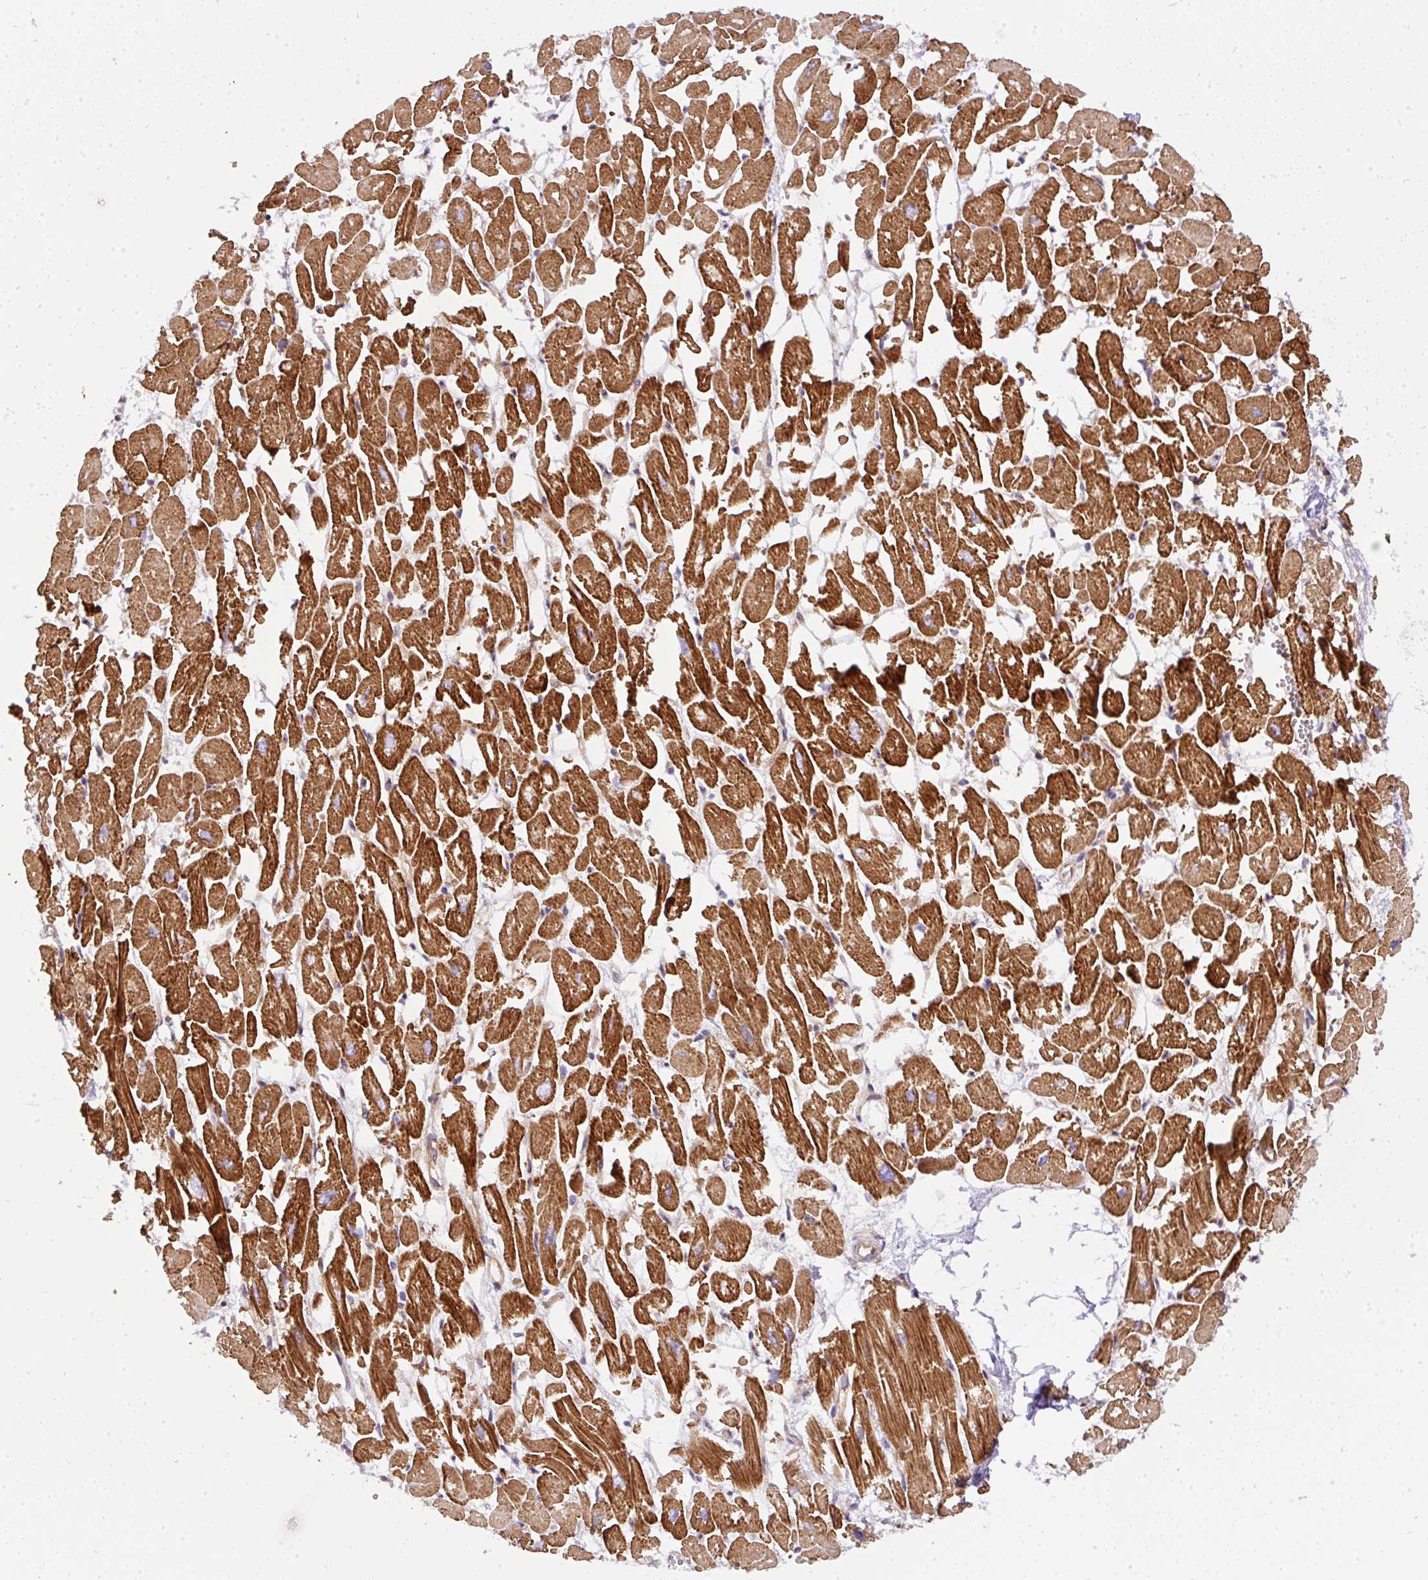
{"staining": {"intensity": "strong", "quantity": "25%-75%", "location": "cytoplasmic/membranous"}, "tissue": "heart muscle", "cell_type": "Cardiomyocytes", "image_type": "normal", "snomed": [{"axis": "morphology", "description": "Normal tissue, NOS"}, {"axis": "topography", "description": "Heart"}], "caption": "High-magnification brightfield microscopy of unremarkable heart muscle stained with DAB (brown) and counterstained with hematoxylin (blue). cardiomyocytes exhibit strong cytoplasmic/membranous expression is appreciated in approximately25%-75% of cells. (DAB (3,3'-diaminobenzidine) IHC with brightfield microscopy, high magnification).", "gene": "DAPK1", "patient": {"sex": "male", "age": 54}}